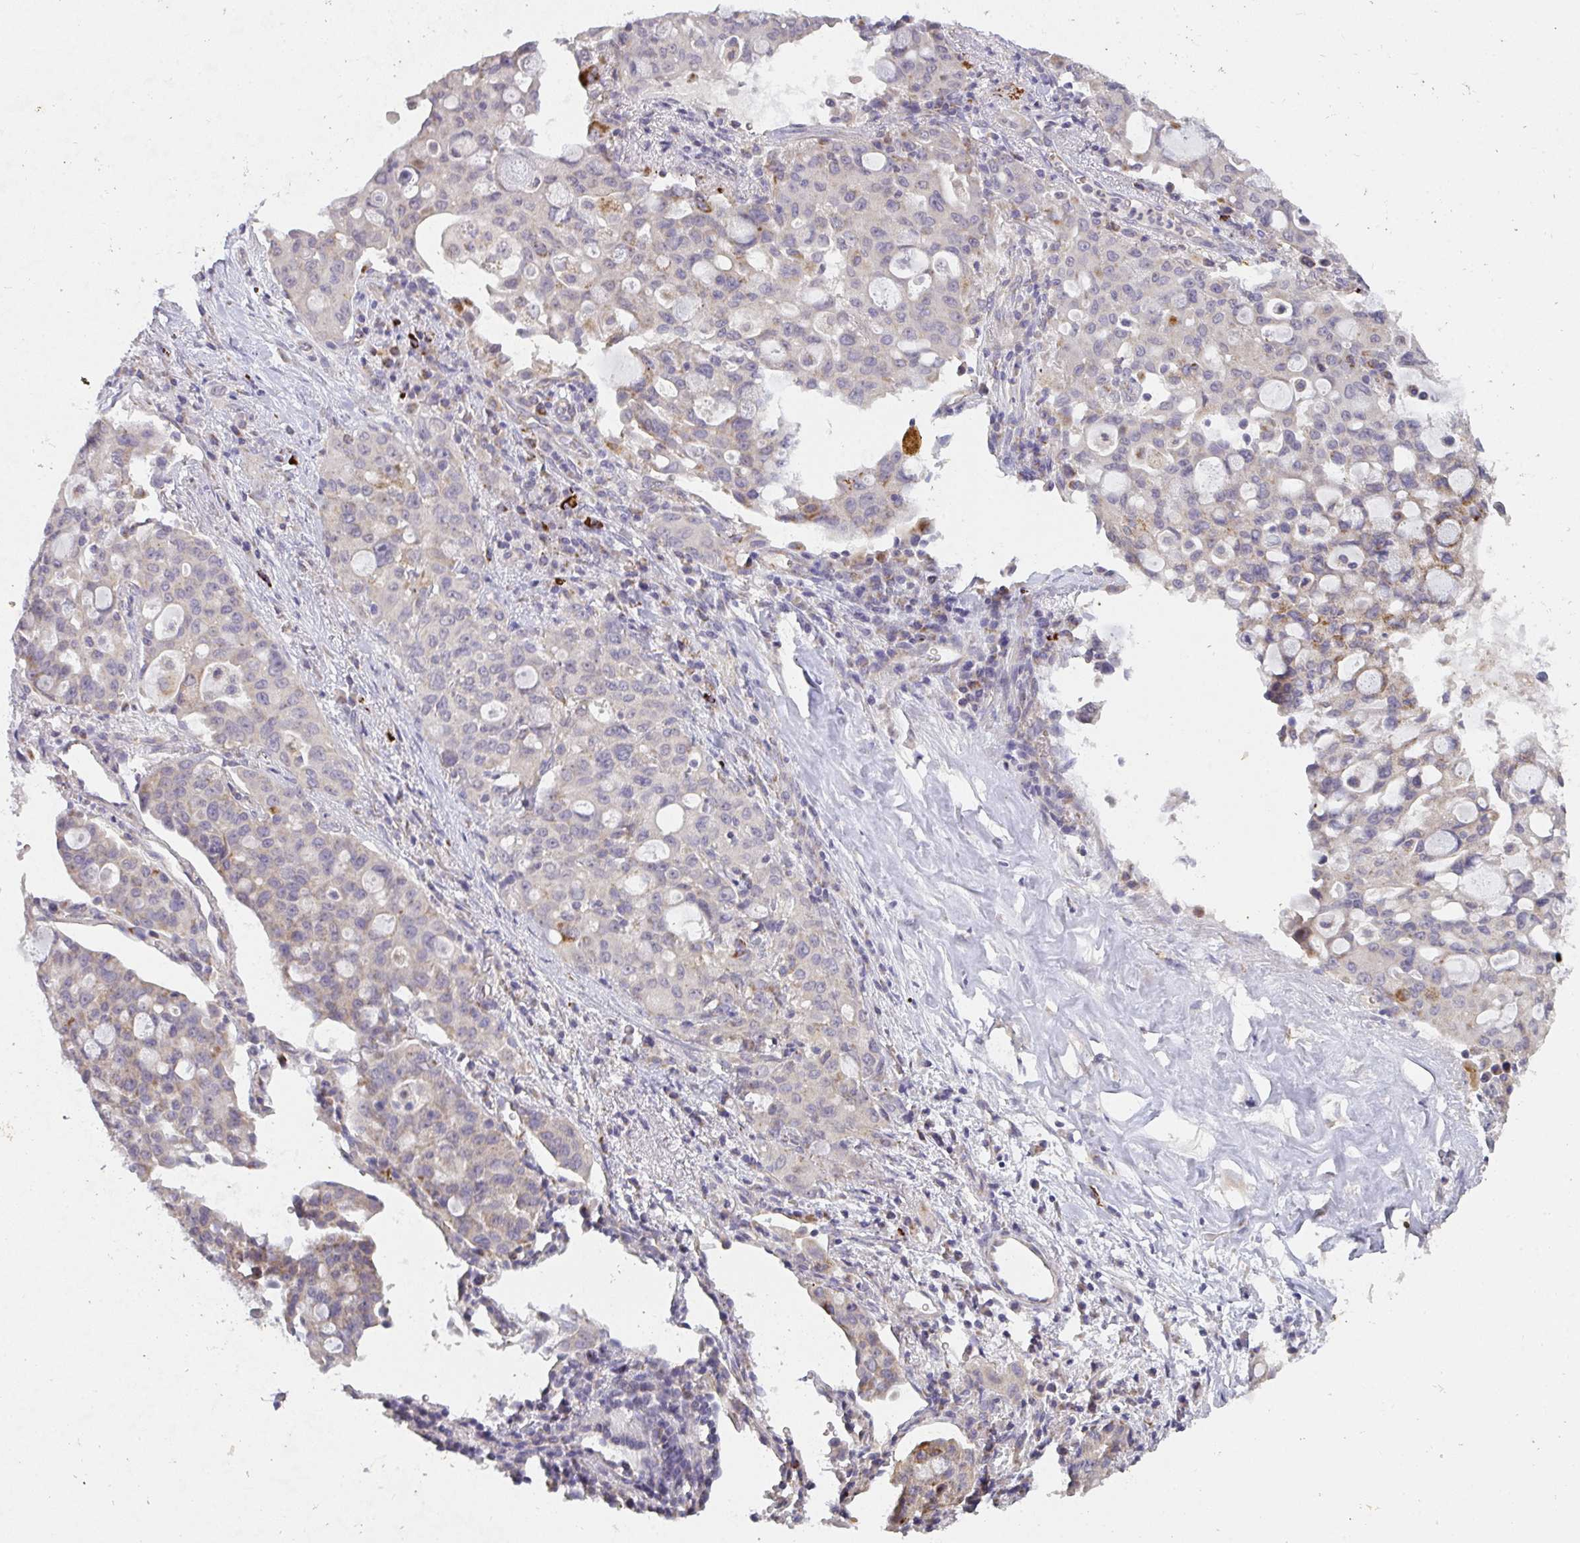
{"staining": {"intensity": "negative", "quantity": "none", "location": "none"}, "tissue": "lung cancer", "cell_type": "Tumor cells", "image_type": "cancer", "snomed": [{"axis": "morphology", "description": "Adenocarcinoma, NOS"}, {"axis": "topography", "description": "Lung"}], "caption": "Tumor cells are negative for protein expression in human lung cancer.", "gene": "TMEM219", "patient": {"sex": "female", "age": 44}}